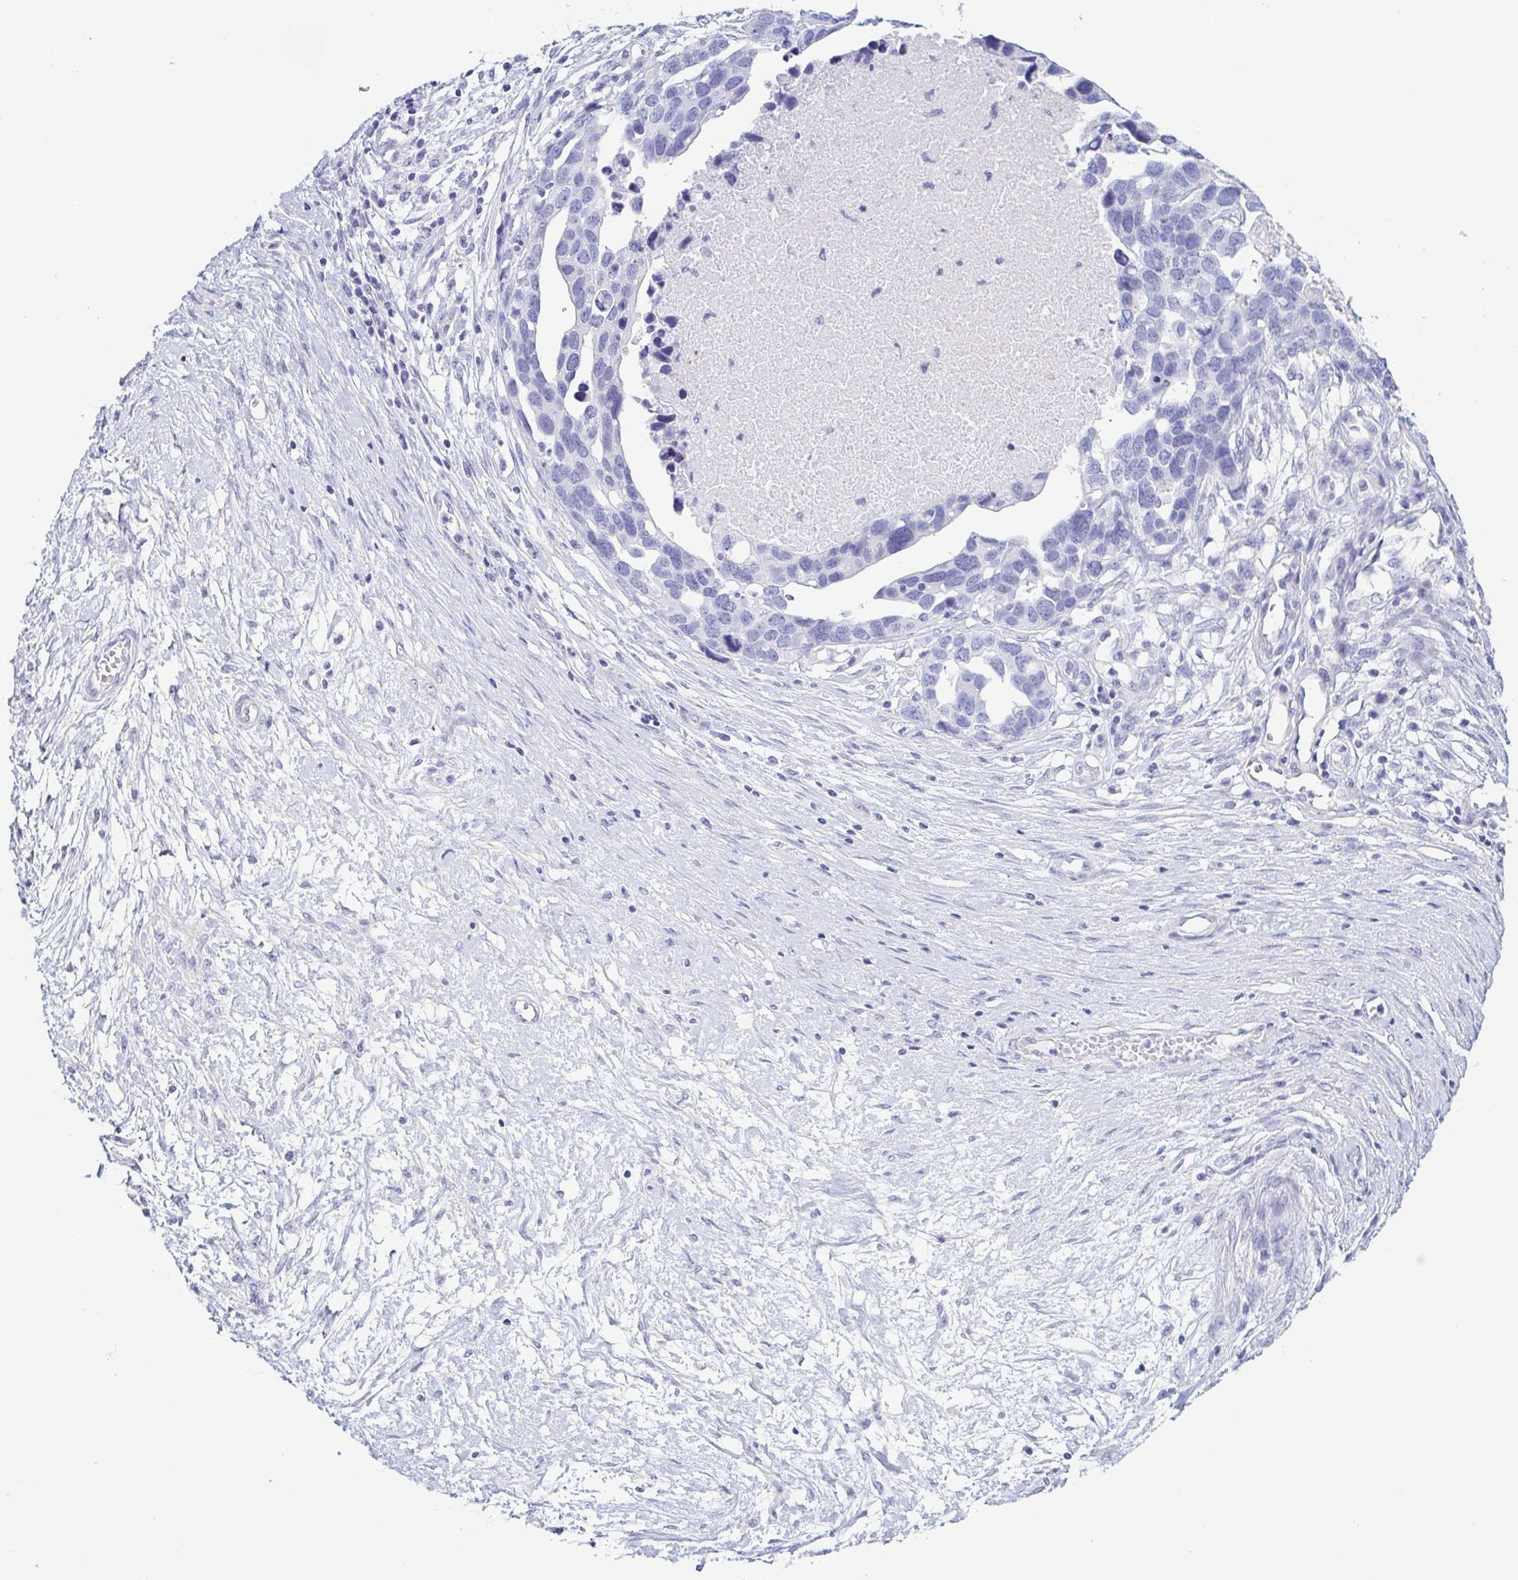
{"staining": {"intensity": "negative", "quantity": "none", "location": "none"}, "tissue": "ovarian cancer", "cell_type": "Tumor cells", "image_type": "cancer", "snomed": [{"axis": "morphology", "description": "Cystadenocarcinoma, serous, NOS"}, {"axis": "topography", "description": "Ovary"}], "caption": "Immunohistochemical staining of ovarian serous cystadenocarcinoma shows no significant staining in tumor cells.", "gene": "PRR4", "patient": {"sex": "female", "age": 54}}